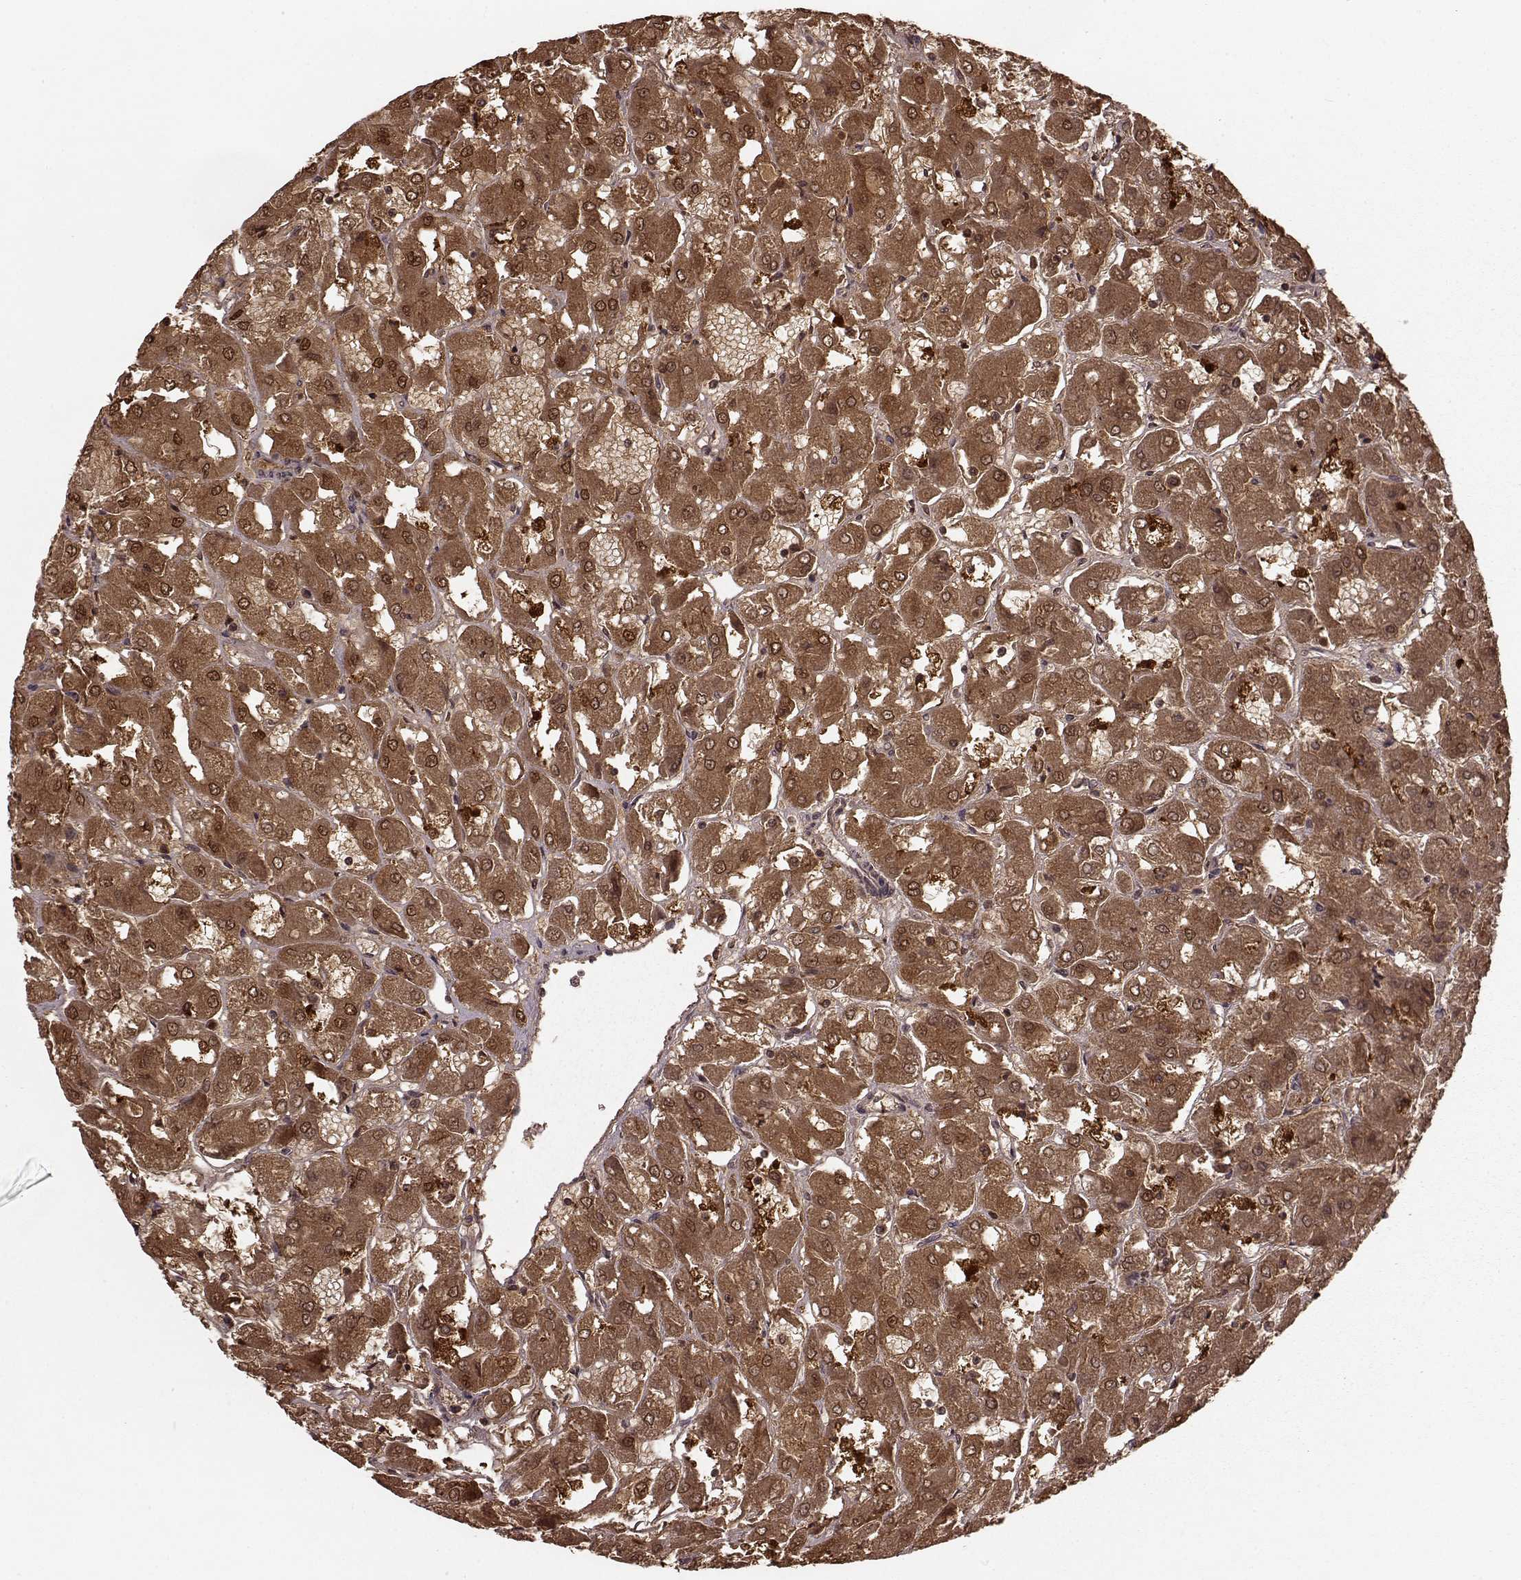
{"staining": {"intensity": "moderate", "quantity": ">75%", "location": "cytoplasmic/membranous,nuclear"}, "tissue": "renal cancer", "cell_type": "Tumor cells", "image_type": "cancer", "snomed": [{"axis": "morphology", "description": "Adenocarcinoma, NOS"}, {"axis": "topography", "description": "Kidney"}], "caption": "Protein staining reveals moderate cytoplasmic/membranous and nuclear expression in about >75% of tumor cells in renal adenocarcinoma. (Stains: DAB (3,3'-diaminobenzidine) in brown, nuclei in blue, Microscopy: brightfield microscopy at high magnification).", "gene": "GSS", "patient": {"sex": "male", "age": 72}}